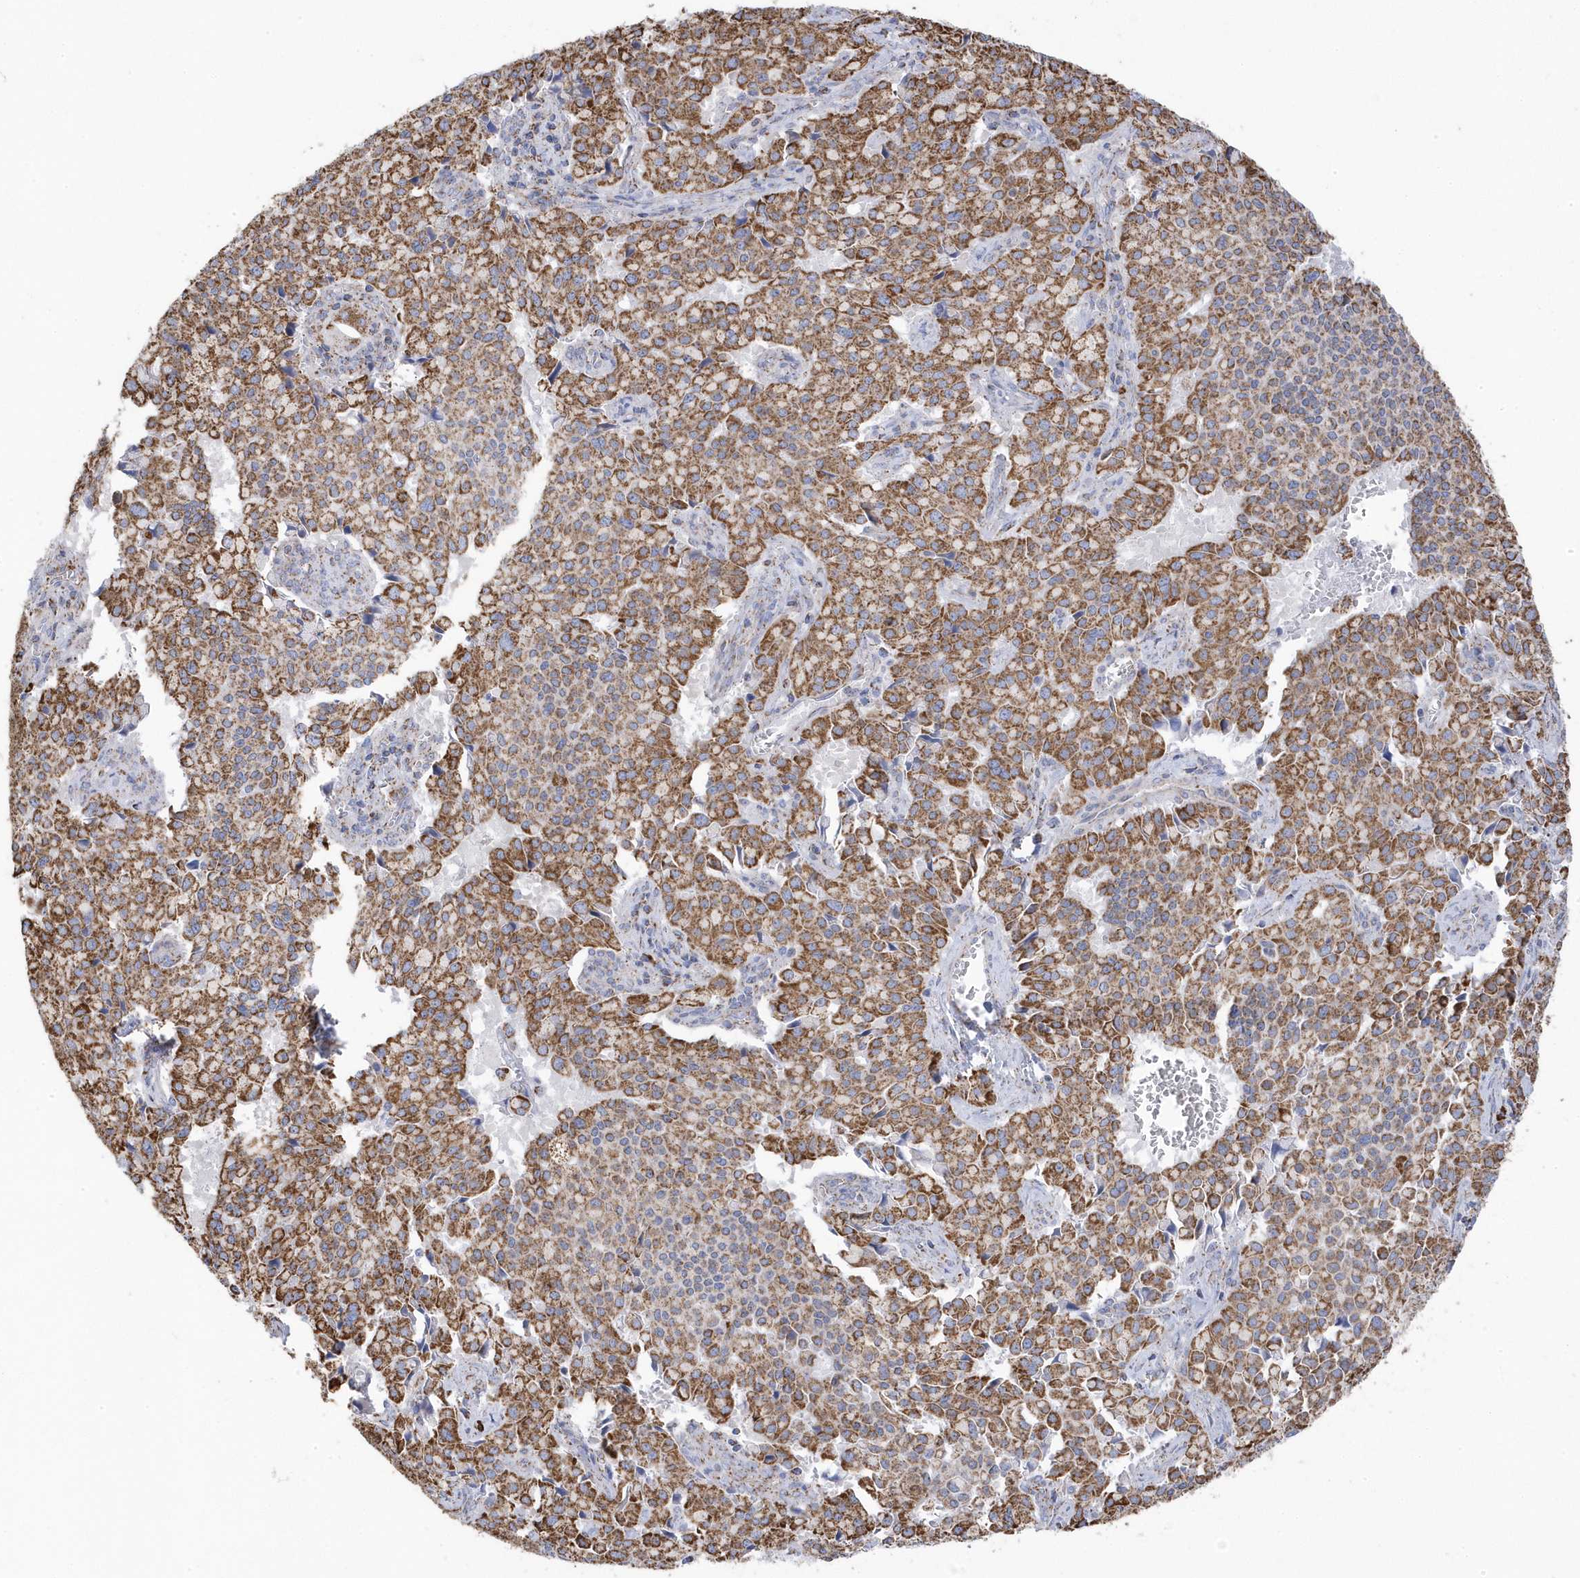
{"staining": {"intensity": "moderate", "quantity": ">75%", "location": "cytoplasmic/membranous"}, "tissue": "pancreatic cancer", "cell_type": "Tumor cells", "image_type": "cancer", "snomed": [{"axis": "morphology", "description": "Adenocarcinoma, NOS"}, {"axis": "topography", "description": "Pancreas"}], "caption": "Protein expression analysis of adenocarcinoma (pancreatic) shows moderate cytoplasmic/membranous expression in about >75% of tumor cells. (brown staining indicates protein expression, while blue staining denotes nuclei).", "gene": "GTPBP8", "patient": {"sex": "male", "age": 65}}